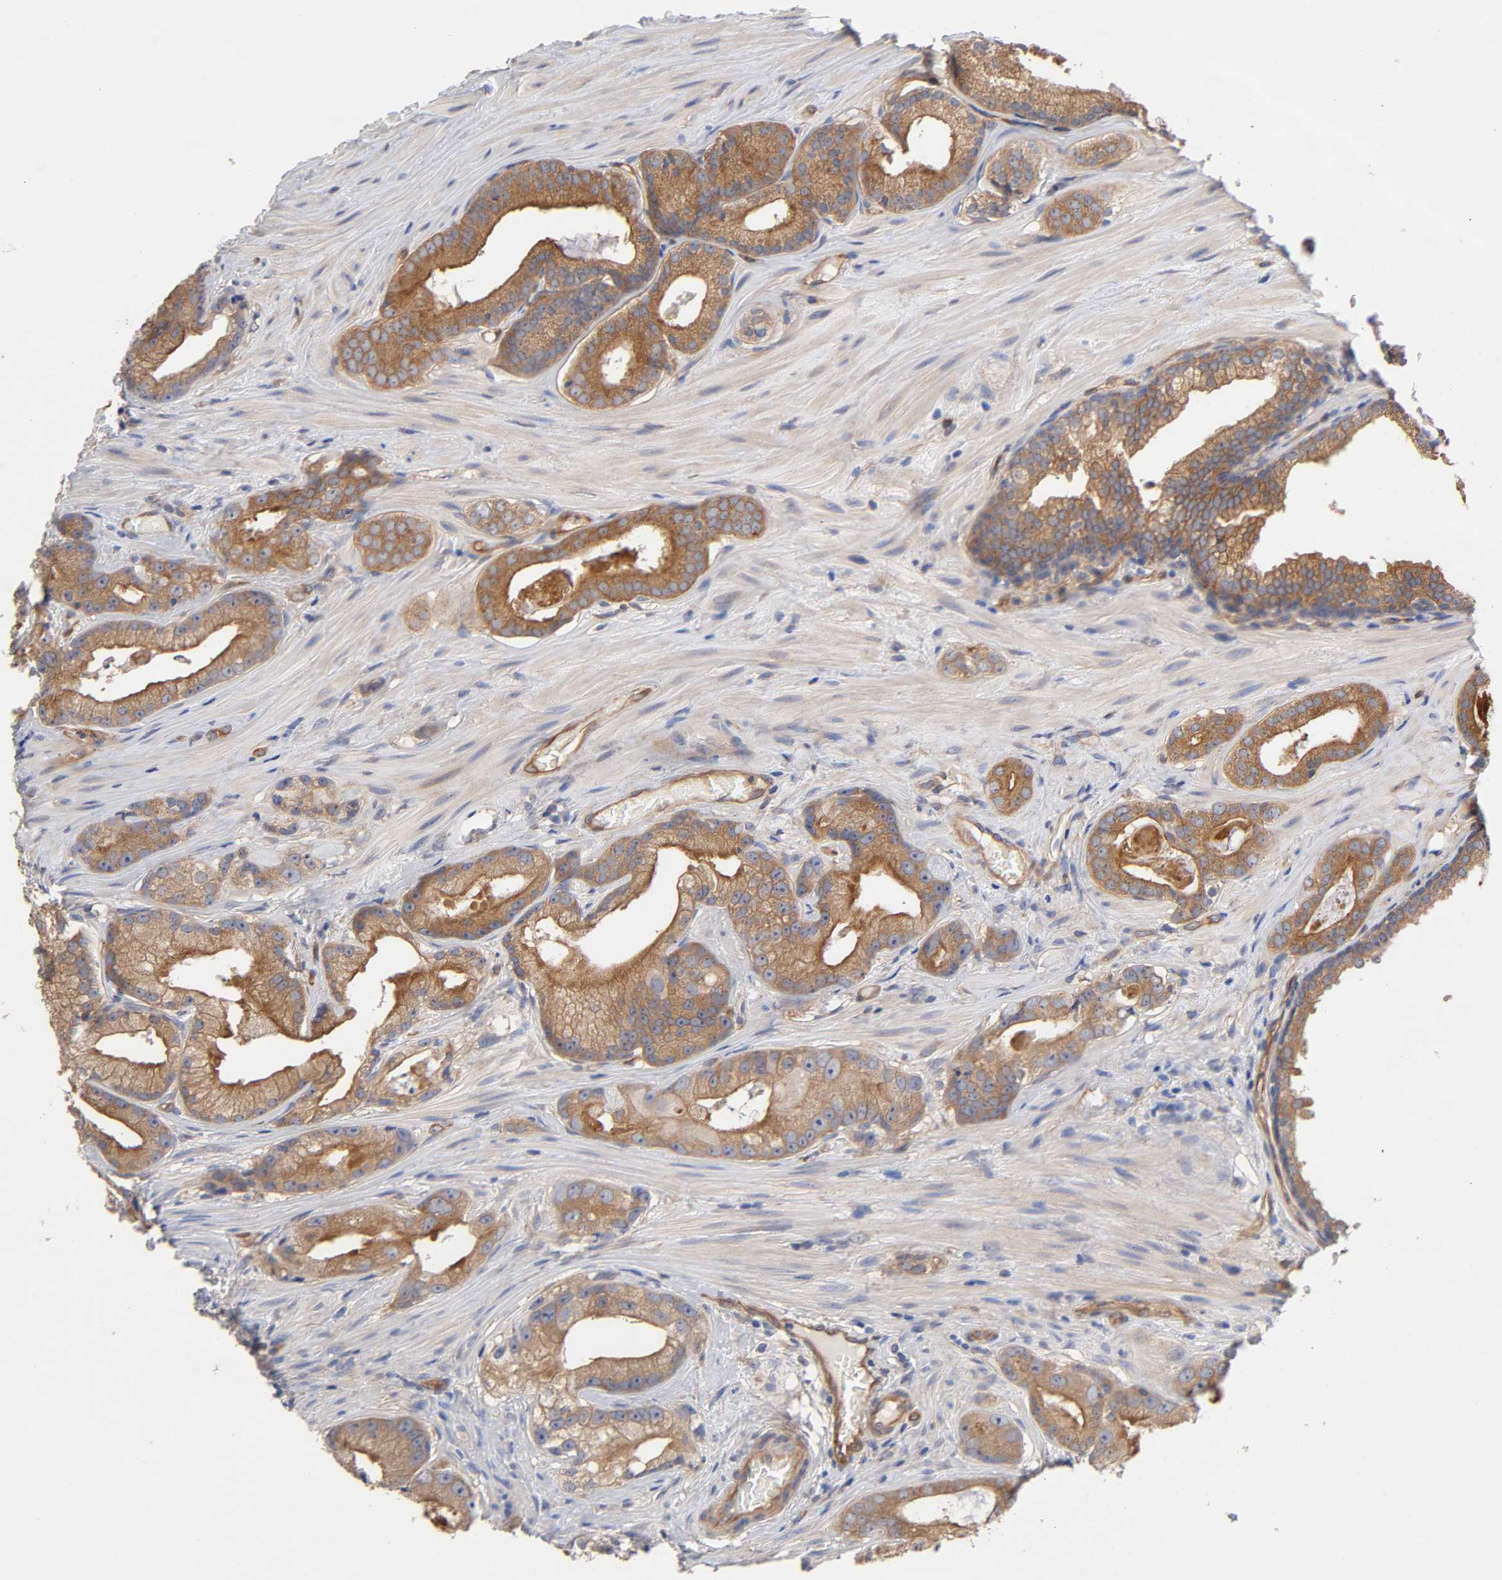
{"staining": {"intensity": "moderate", "quantity": ">75%", "location": "cytoplasmic/membranous"}, "tissue": "prostate cancer", "cell_type": "Tumor cells", "image_type": "cancer", "snomed": [{"axis": "morphology", "description": "Adenocarcinoma, Low grade"}, {"axis": "topography", "description": "Prostate"}], "caption": "An IHC image of neoplastic tissue is shown. Protein staining in brown highlights moderate cytoplasmic/membranous positivity in adenocarcinoma (low-grade) (prostate) within tumor cells.", "gene": "RAB13", "patient": {"sex": "male", "age": 59}}